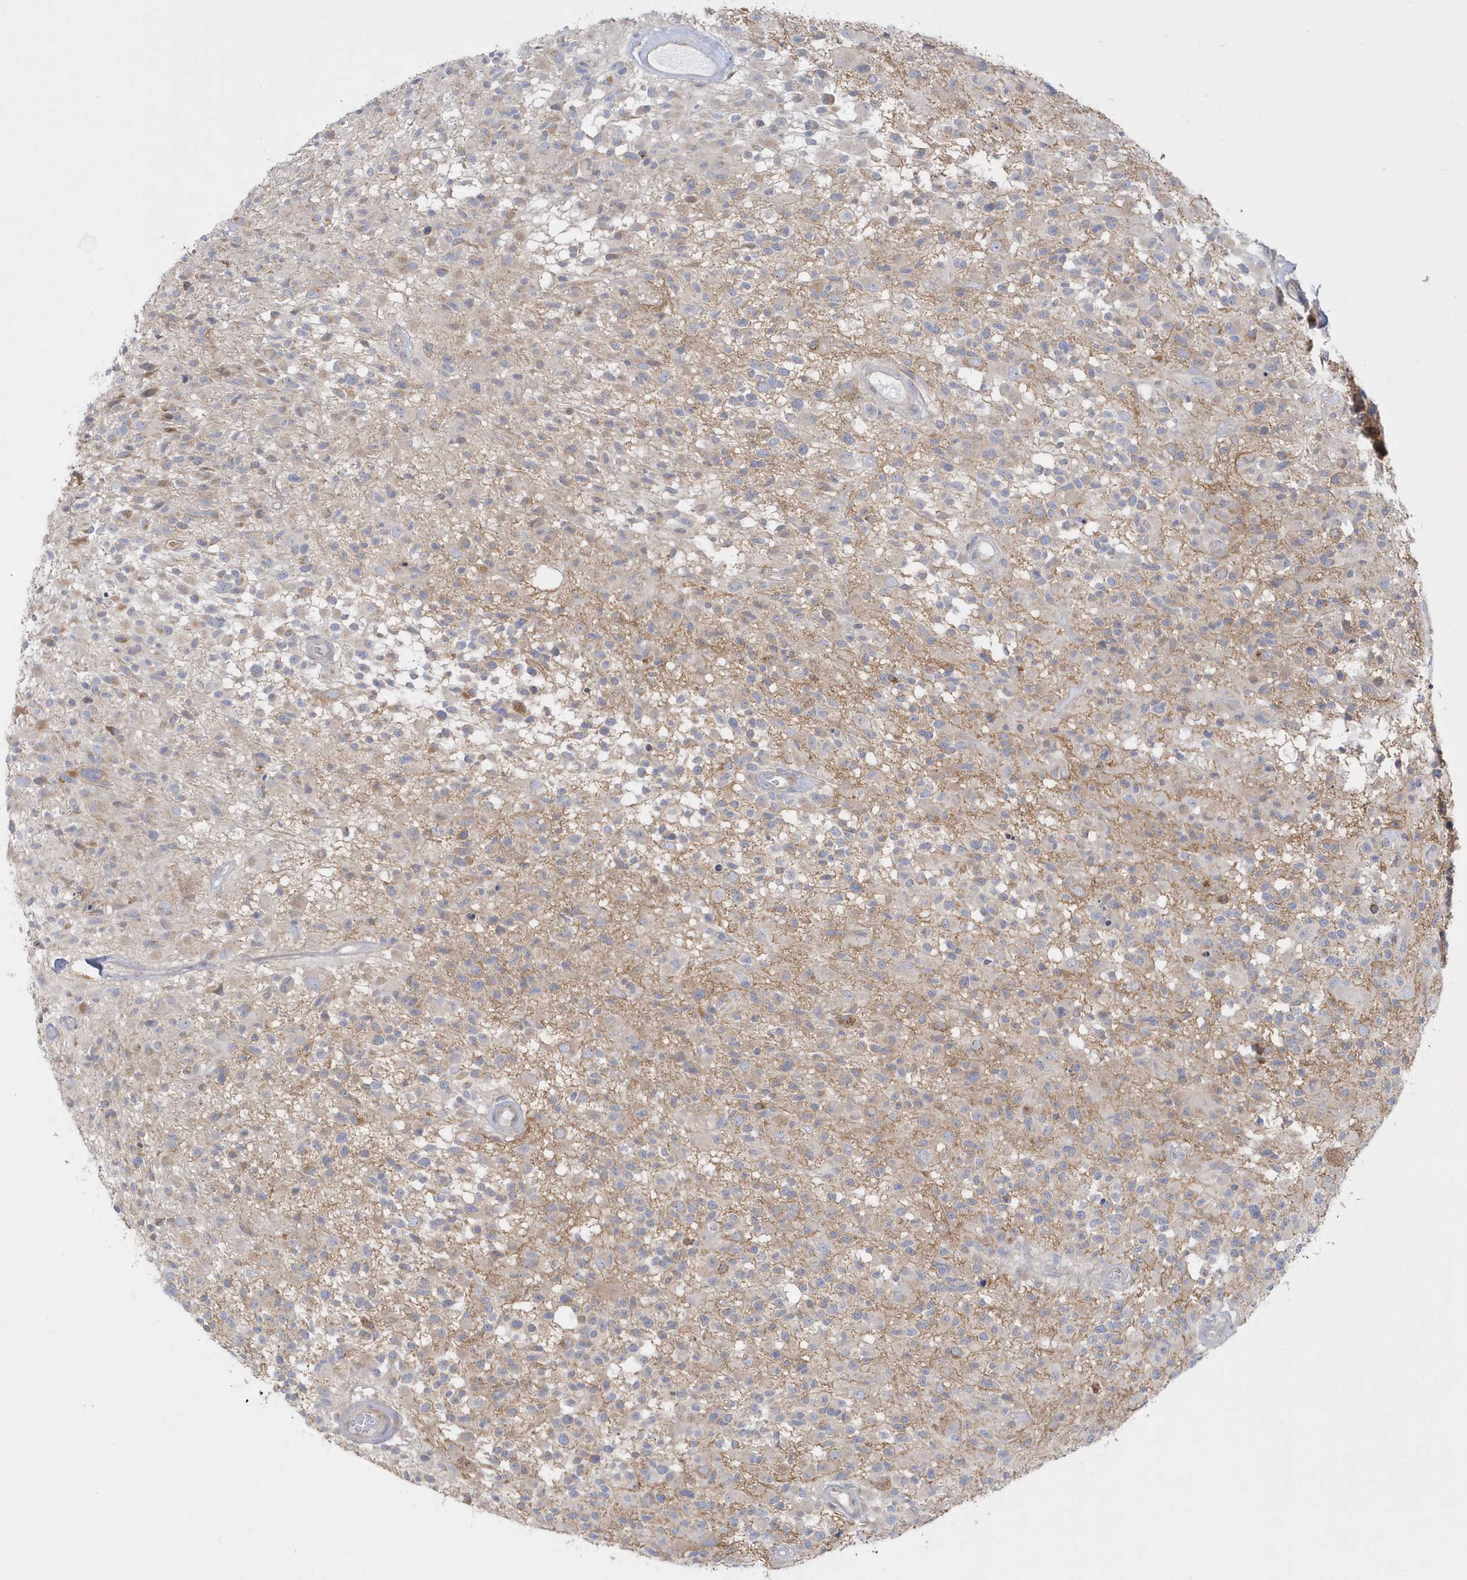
{"staining": {"intensity": "negative", "quantity": "none", "location": "none"}, "tissue": "glioma", "cell_type": "Tumor cells", "image_type": "cancer", "snomed": [{"axis": "morphology", "description": "Glioma, malignant, High grade"}, {"axis": "morphology", "description": "Glioblastoma, NOS"}, {"axis": "topography", "description": "Brain"}], "caption": "There is no significant positivity in tumor cells of malignant glioma (high-grade).", "gene": "DNAJC18", "patient": {"sex": "male", "age": 60}}